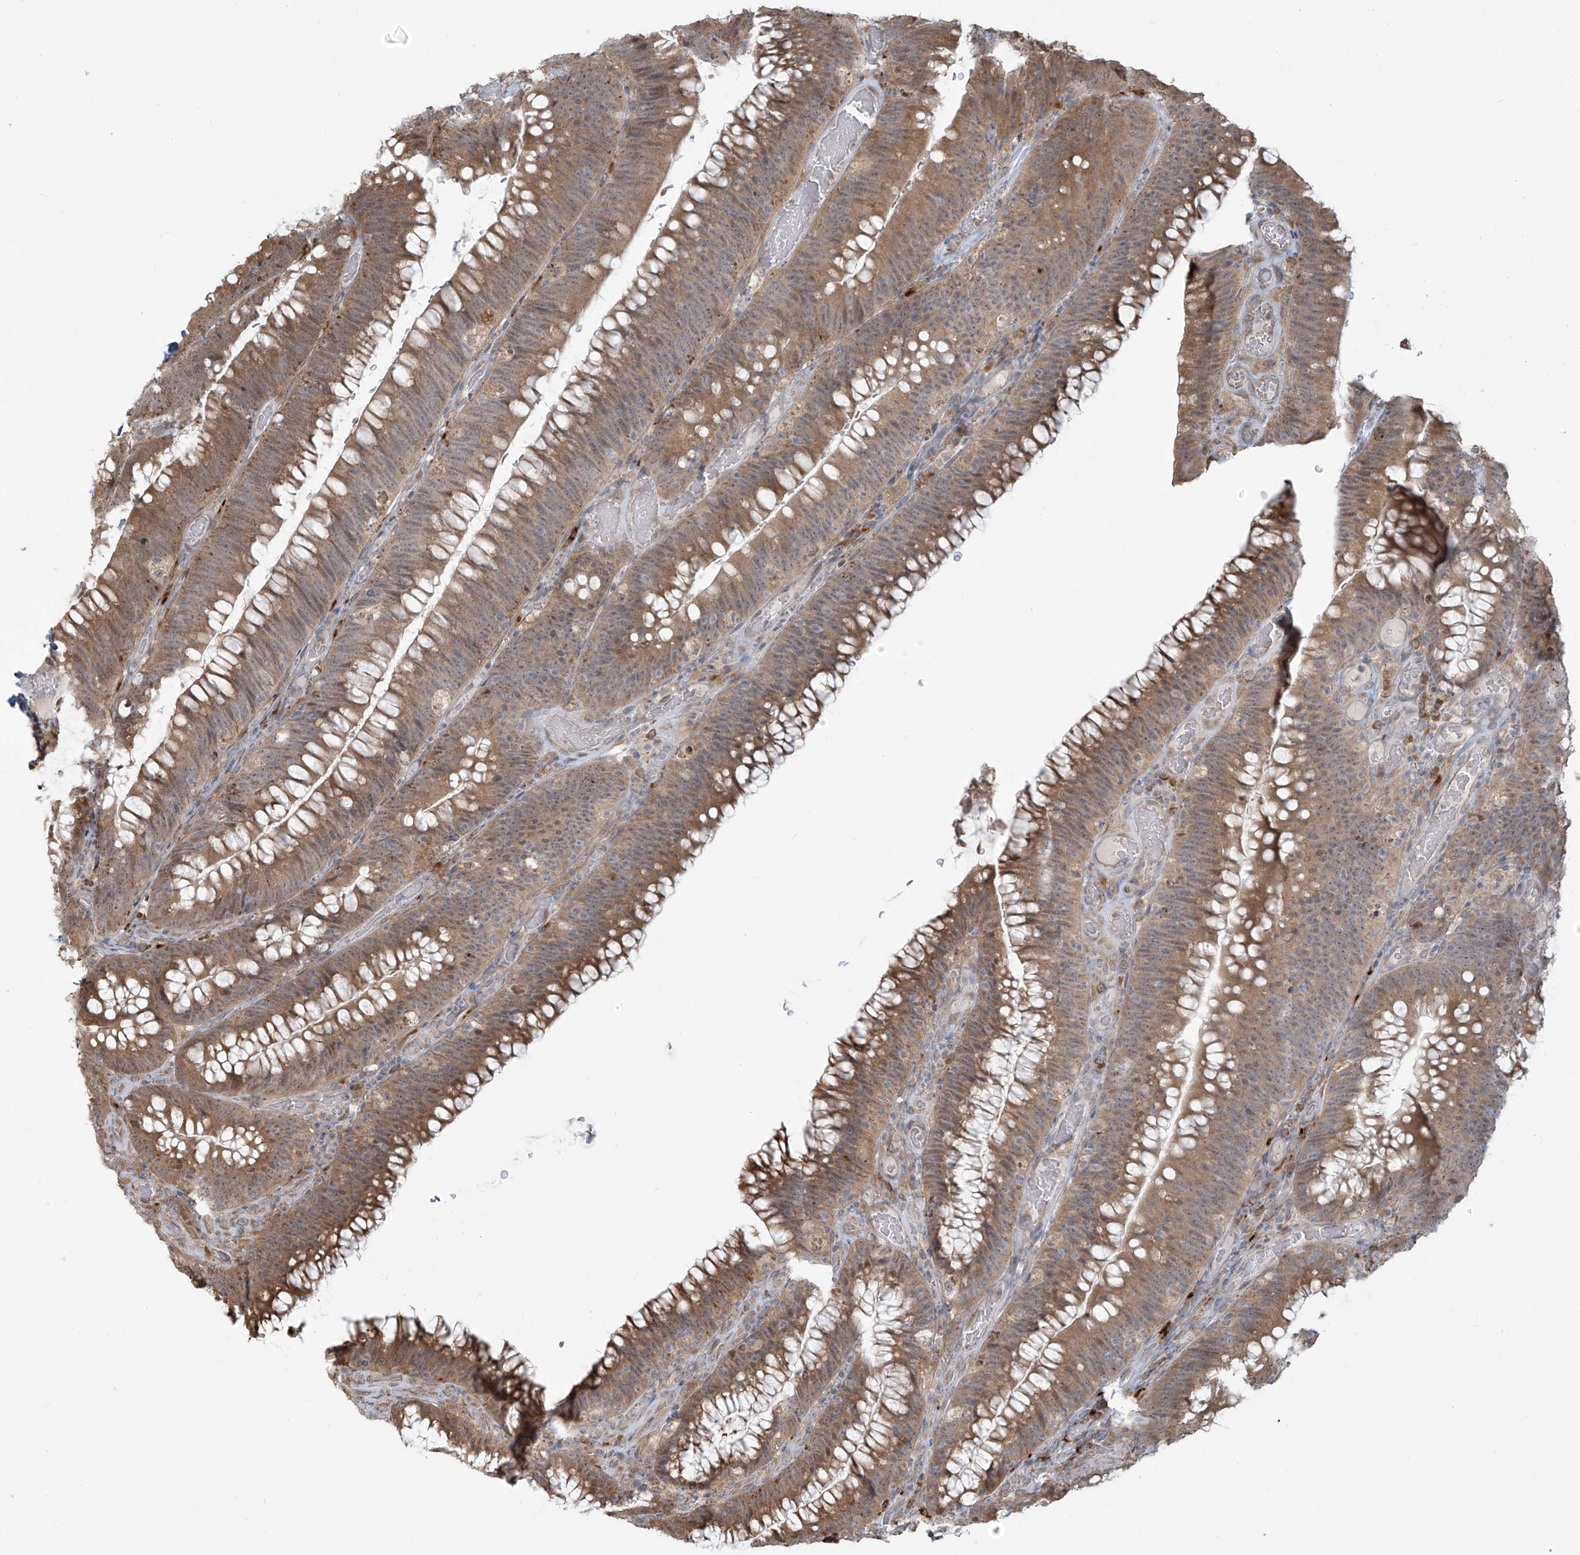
{"staining": {"intensity": "moderate", "quantity": ">75%", "location": "cytoplasmic/membranous"}, "tissue": "colorectal cancer", "cell_type": "Tumor cells", "image_type": "cancer", "snomed": [{"axis": "morphology", "description": "Normal tissue, NOS"}, {"axis": "topography", "description": "Colon"}], "caption": "Colorectal cancer stained for a protein (brown) demonstrates moderate cytoplasmic/membranous positive positivity in about >75% of tumor cells.", "gene": "PLEKHM3", "patient": {"sex": "female", "age": 82}}